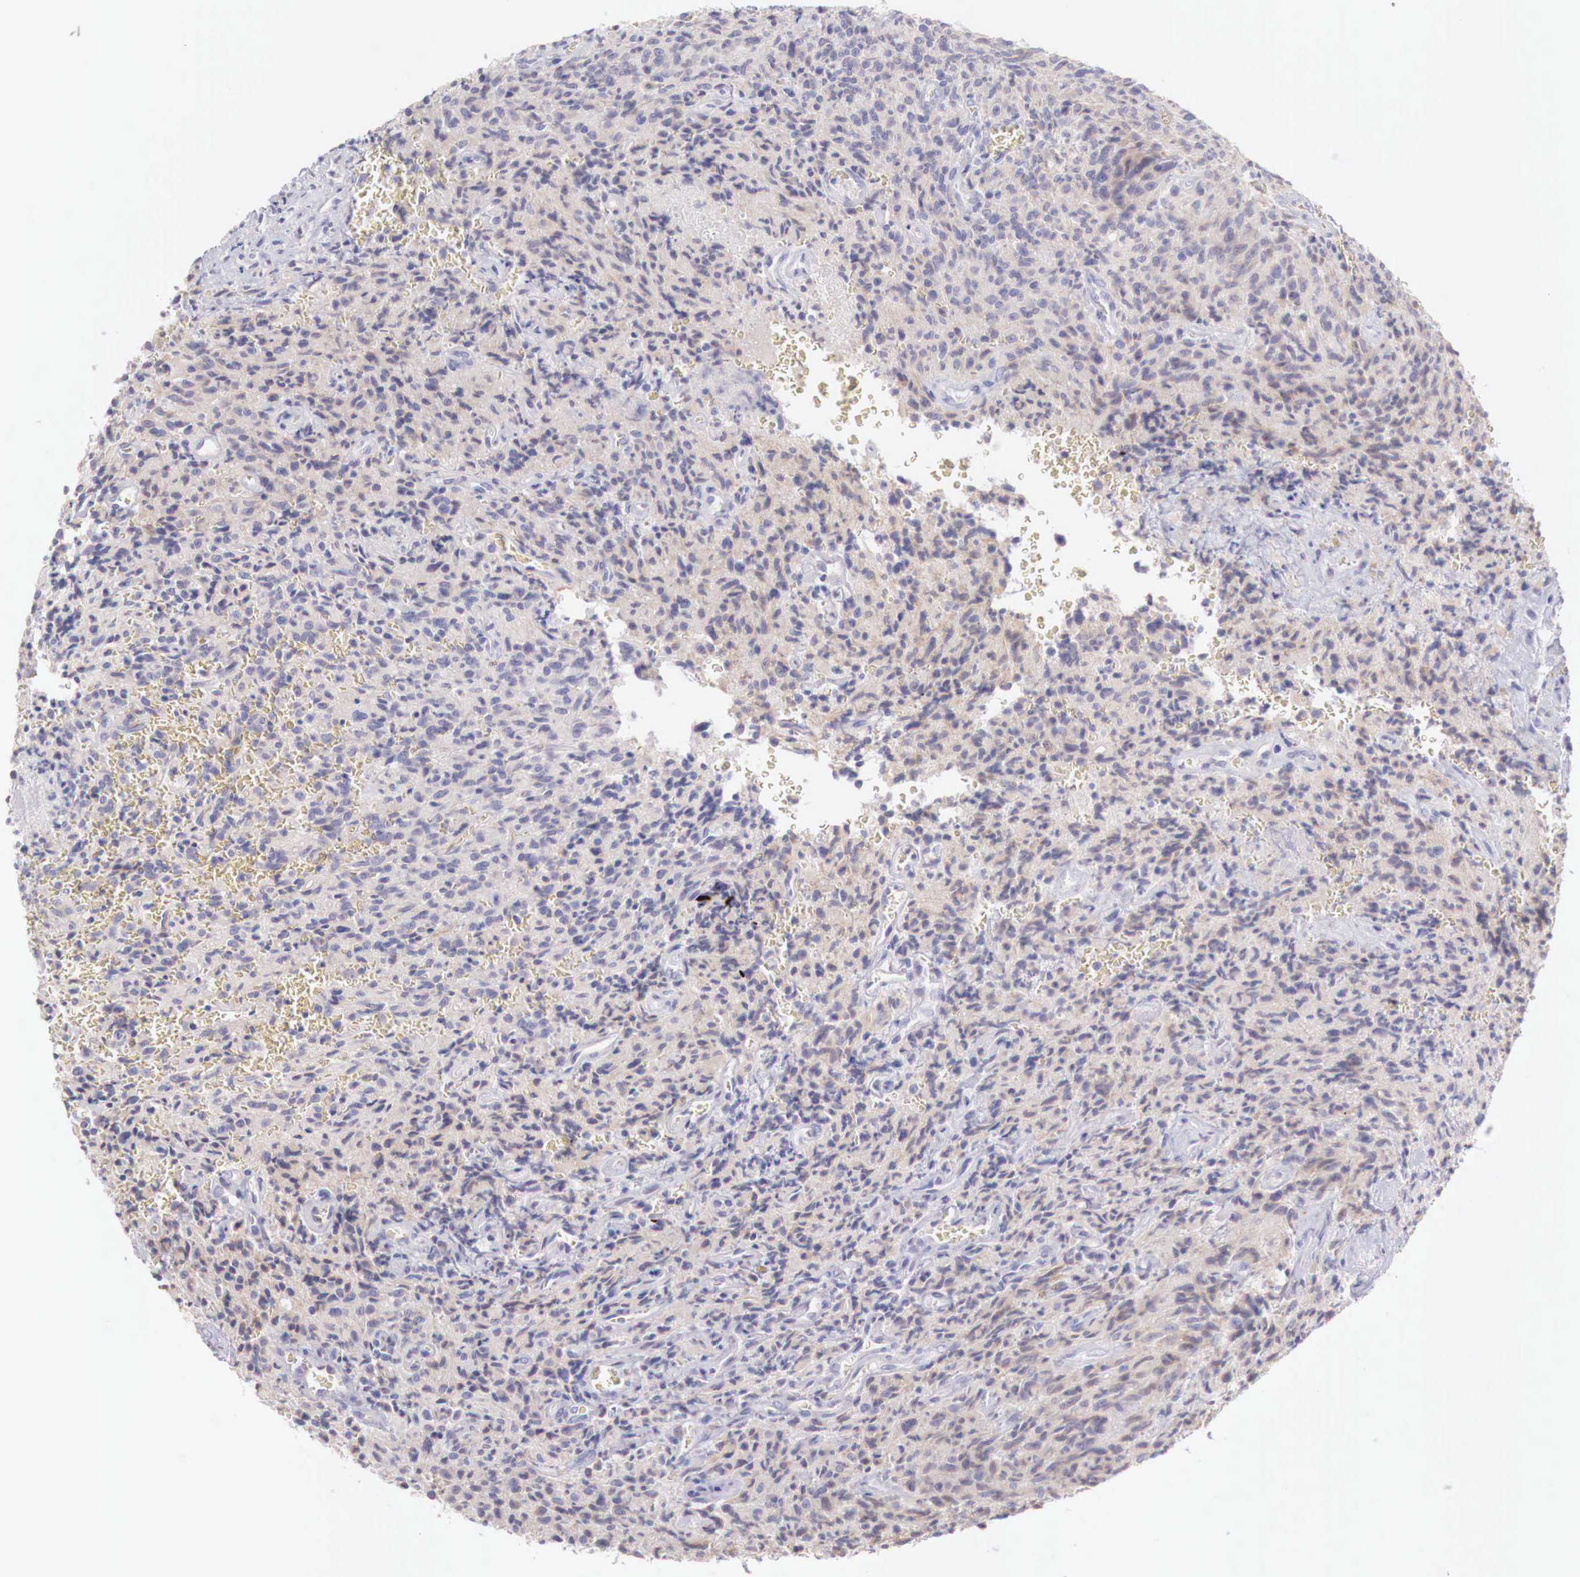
{"staining": {"intensity": "weak", "quantity": "<25%", "location": "cytoplasmic/membranous"}, "tissue": "glioma", "cell_type": "Tumor cells", "image_type": "cancer", "snomed": [{"axis": "morphology", "description": "Glioma, malignant, High grade"}, {"axis": "topography", "description": "Brain"}], "caption": "The micrograph demonstrates no significant expression in tumor cells of high-grade glioma (malignant). (DAB immunohistochemistry visualized using brightfield microscopy, high magnification).", "gene": "XPNPEP2", "patient": {"sex": "male", "age": 56}}